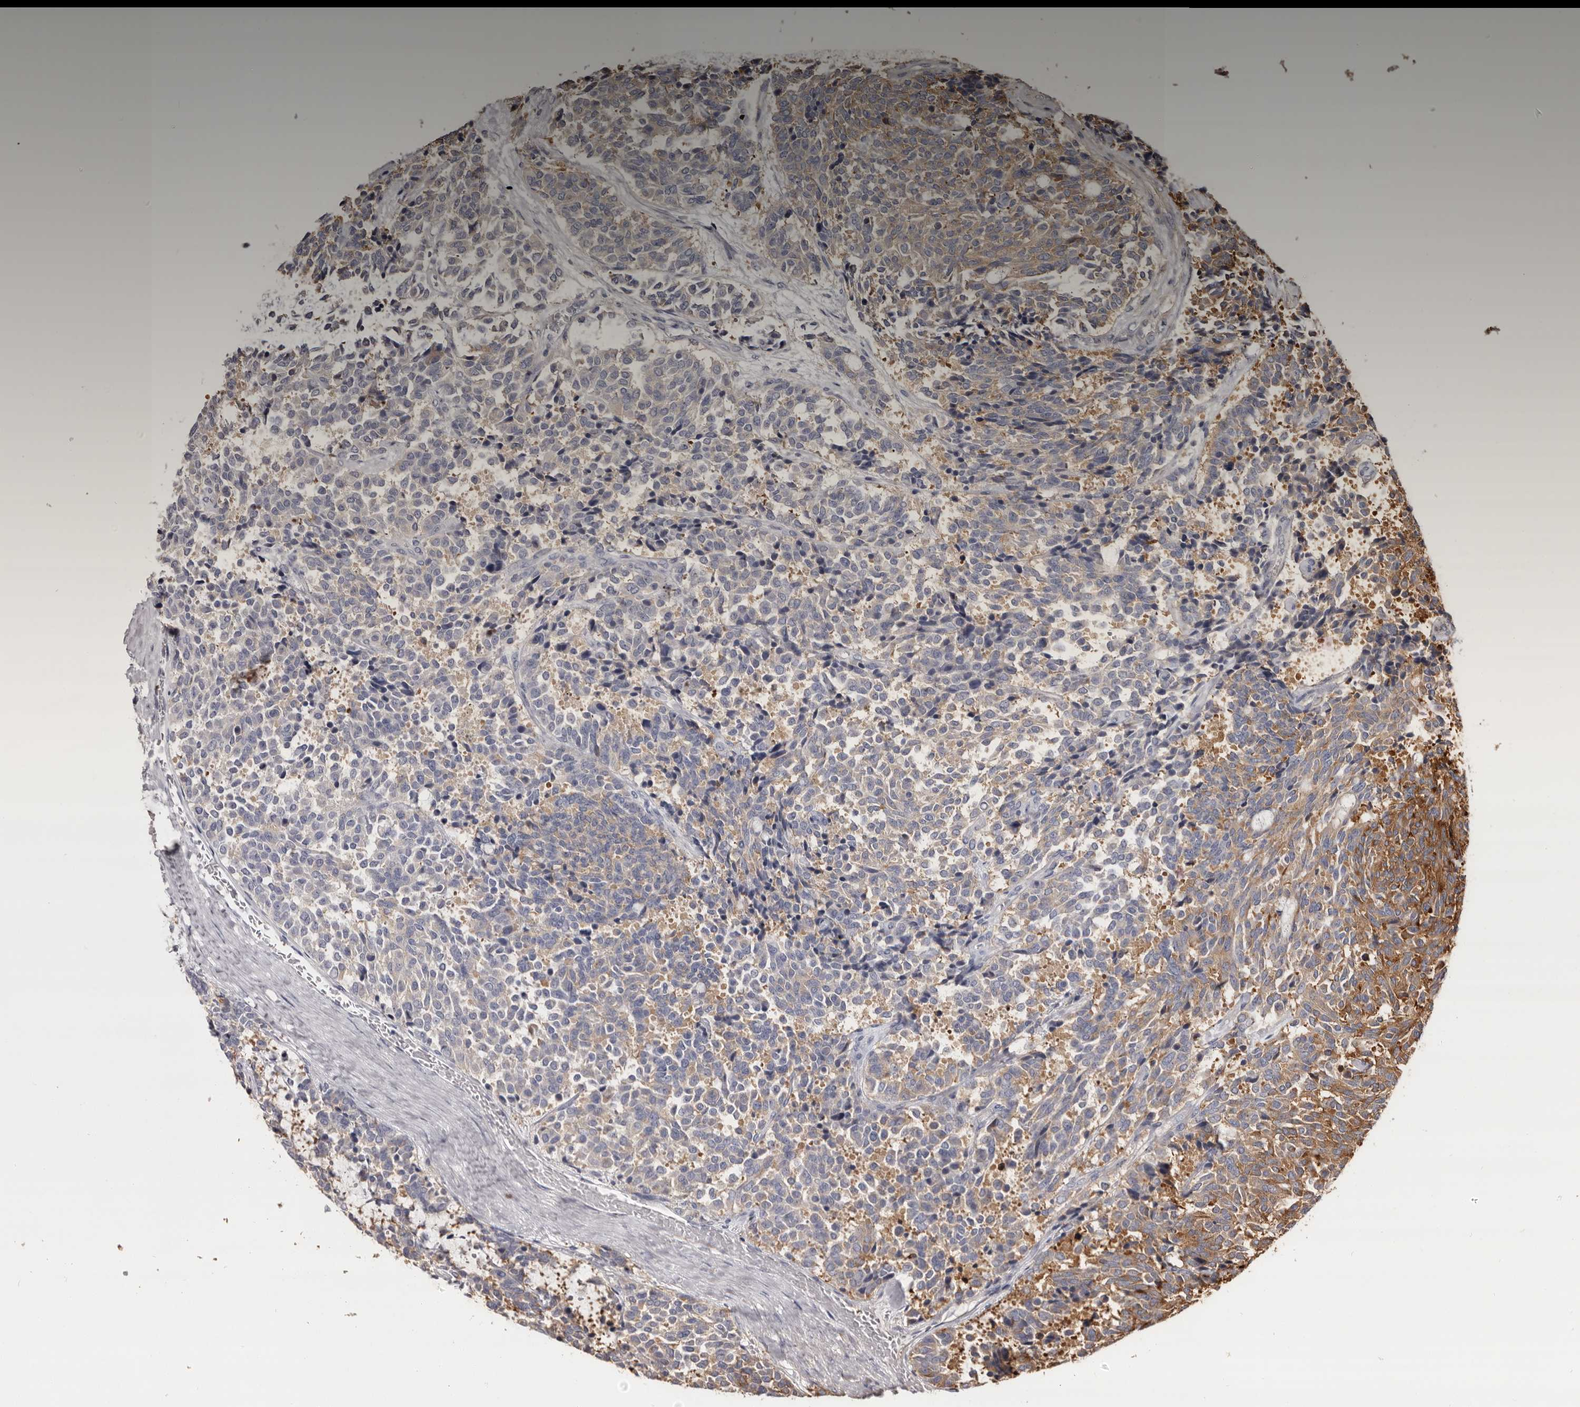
{"staining": {"intensity": "moderate", "quantity": "25%-75%", "location": "cytoplasmic/membranous"}, "tissue": "carcinoid", "cell_type": "Tumor cells", "image_type": "cancer", "snomed": [{"axis": "morphology", "description": "Carcinoid, malignant, NOS"}, {"axis": "topography", "description": "Pancreas"}], "caption": "DAB (3,3'-diaminobenzidine) immunohistochemical staining of human carcinoid (malignant) shows moderate cytoplasmic/membranous protein positivity in about 25%-75% of tumor cells.", "gene": "TPD52", "patient": {"sex": "female", "age": 54}}